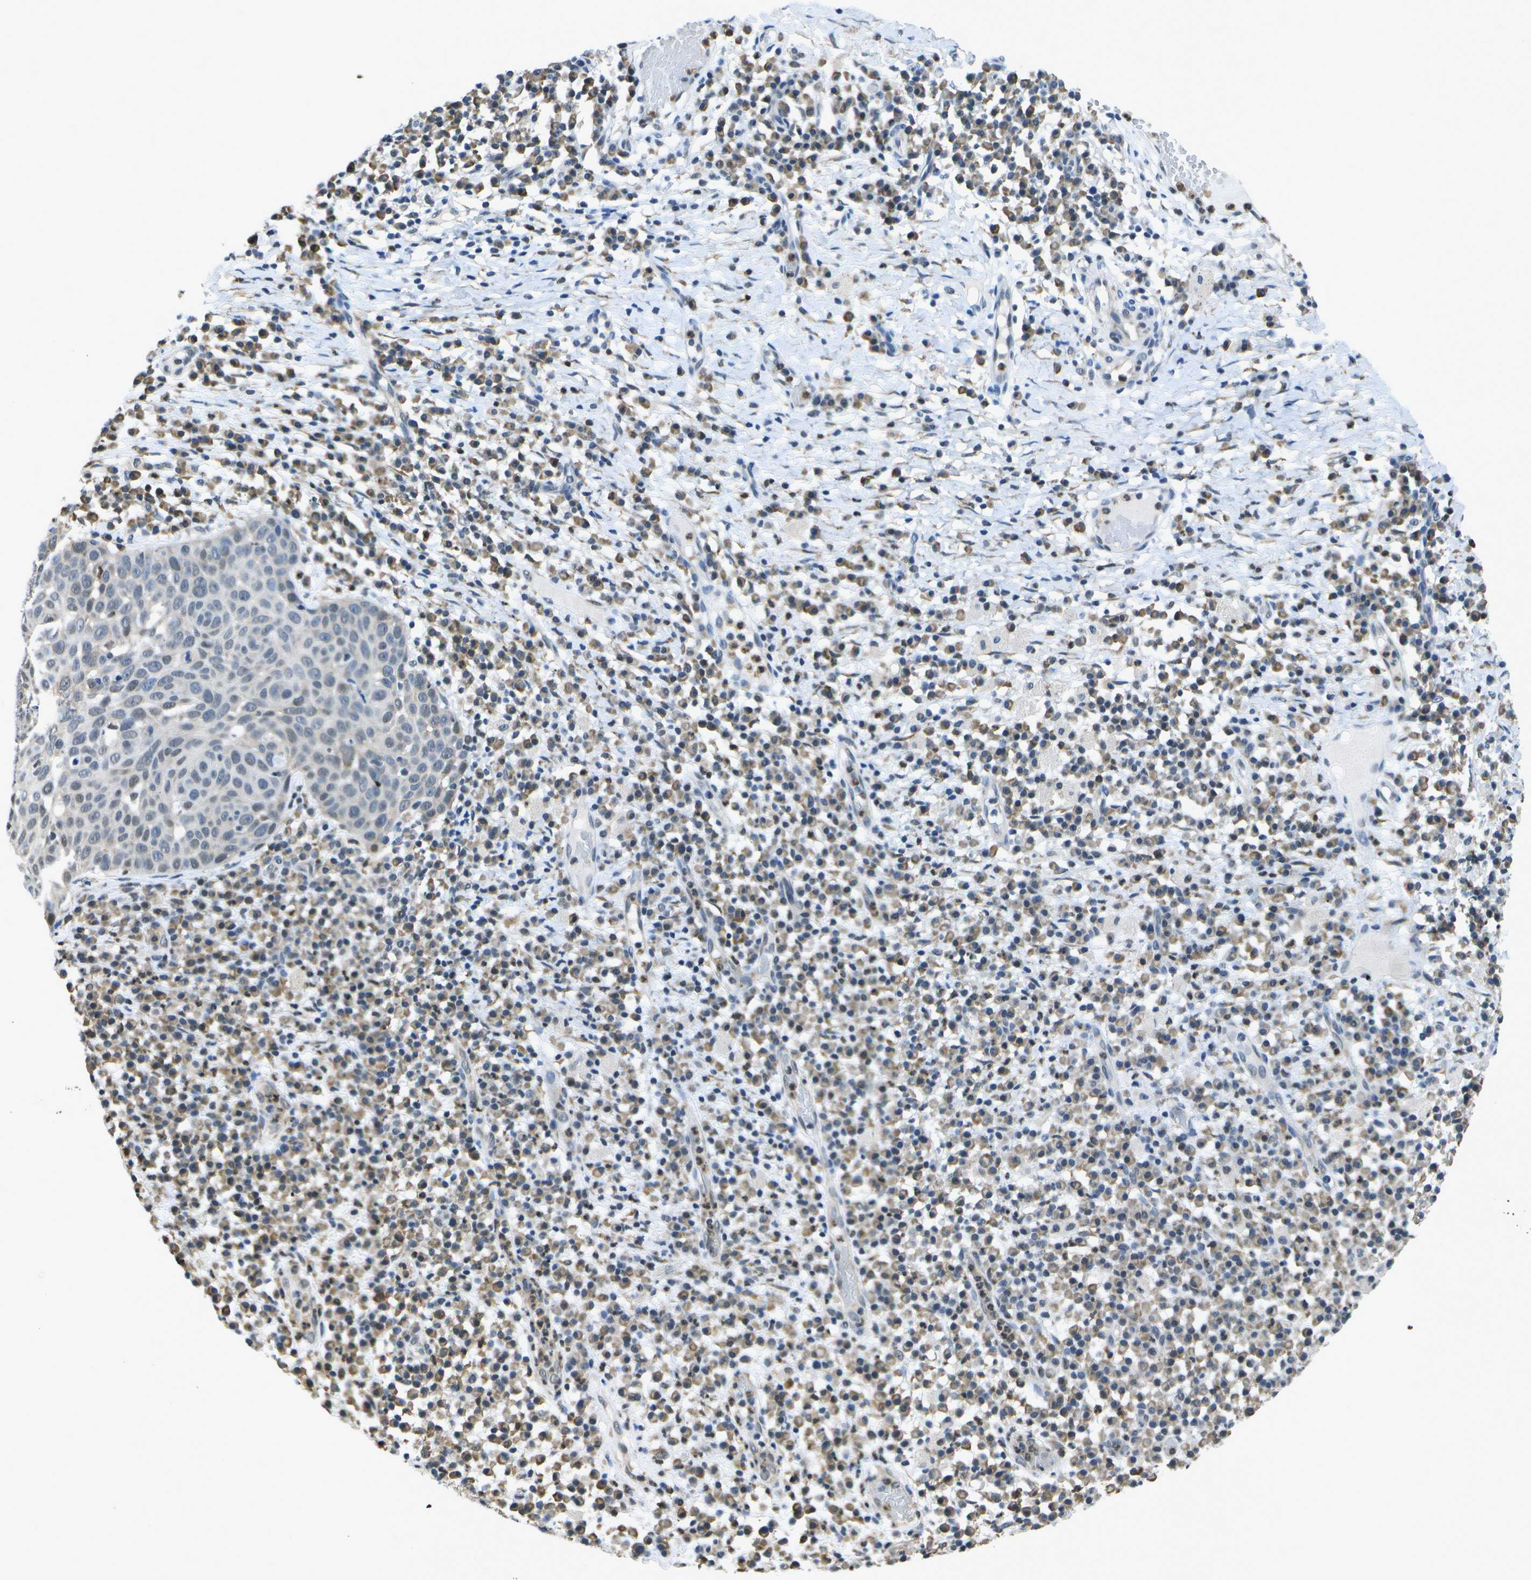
{"staining": {"intensity": "moderate", "quantity": "<25%", "location": "nuclear"}, "tissue": "skin cancer", "cell_type": "Tumor cells", "image_type": "cancer", "snomed": [{"axis": "morphology", "description": "Squamous cell carcinoma in situ, NOS"}, {"axis": "morphology", "description": "Squamous cell carcinoma, NOS"}, {"axis": "topography", "description": "Skin"}], "caption": "This is an image of immunohistochemistry (IHC) staining of skin cancer (squamous cell carcinoma), which shows moderate staining in the nuclear of tumor cells.", "gene": "DSE", "patient": {"sex": "male", "age": 93}}